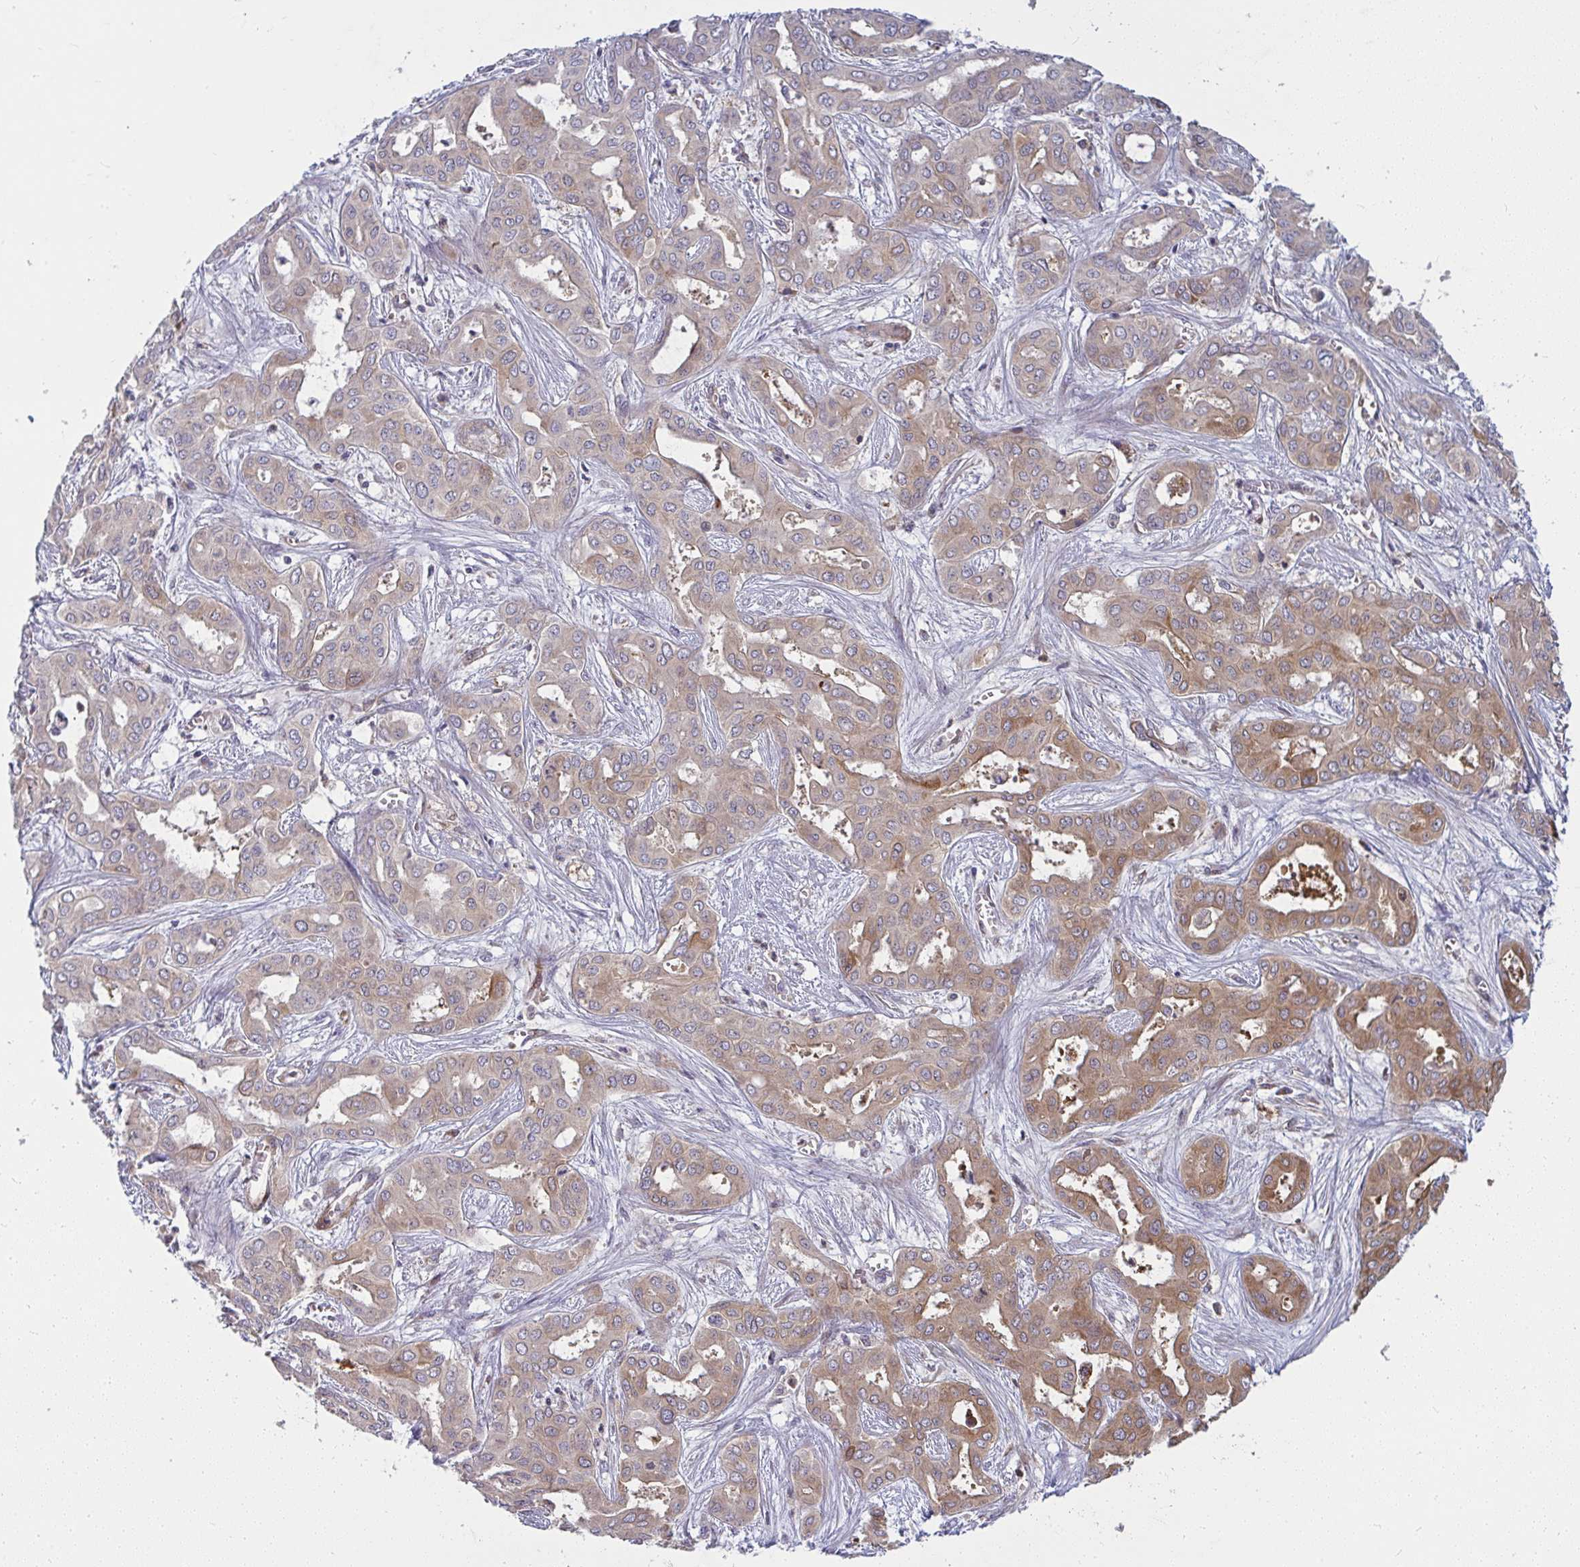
{"staining": {"intensity": "weak", "quantity": ">75%", "location": "cytoplasmic/membranous"}, "tissue": "liver cancer", "cell_type": "Tumor cells", "image_type": "cancer", "snomed": [{"axis": "morphology", "description": "Cholangiocarcinoma"}, {"axis": "topography", "description": "Liver"}], "caption": "The image shows staining of liver cholangiocarcinoma, revealing weak cytoplasmic/membranous protein expression (brown color) within tumor cells.", "gene": "IFIT3", "patient": {"sex": "female", "age": 64}}